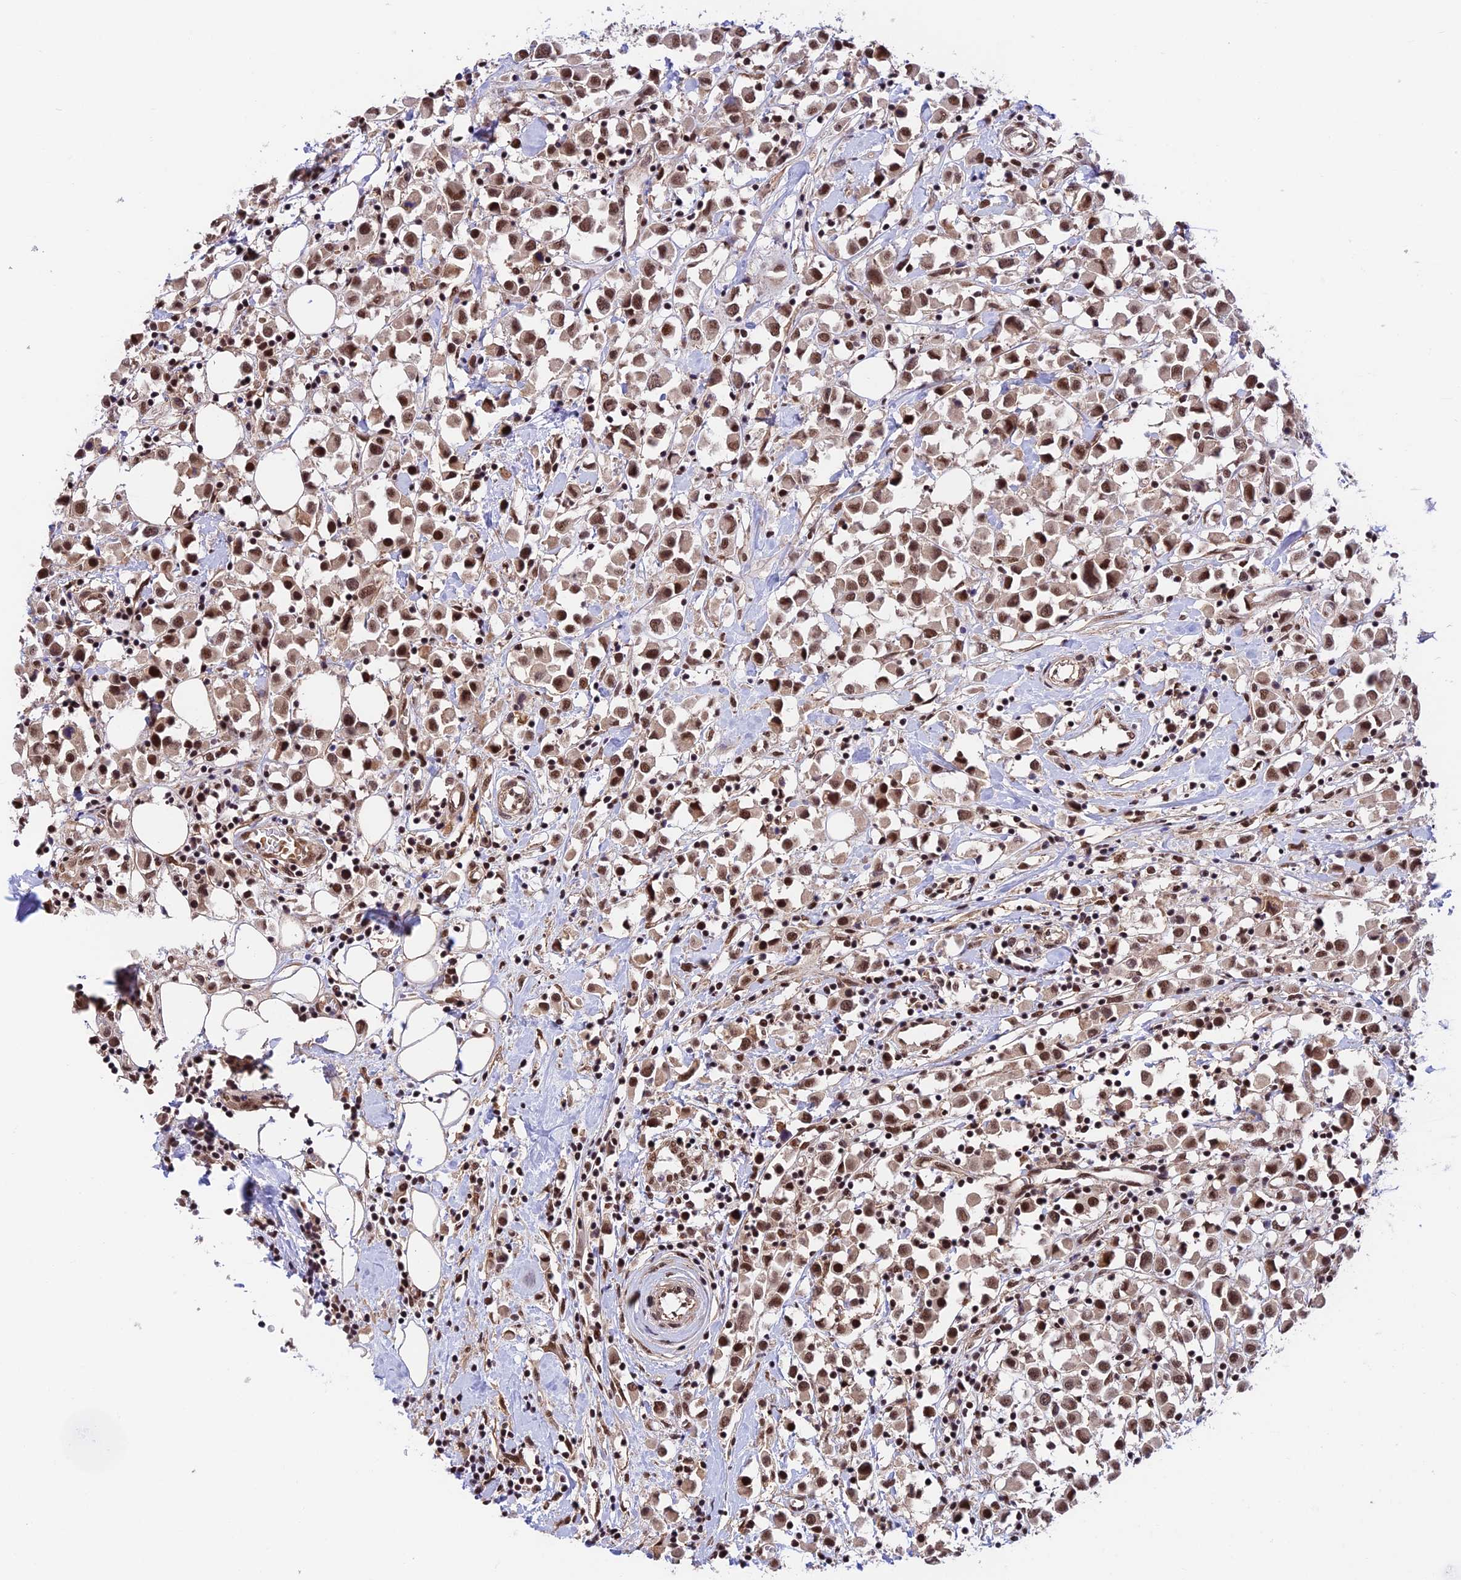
{"staining": {"intensity": "moderate", "quantity": ">75%", "location": "nuclear"}, "tissue": "breast cancer", "cell_type": "Tumor cells", "image_type": "cancer", "snomed": [{"axis": "morphology", "description": "Duct carcinoma"}, {"axis": "topography", "description": "Breast"}], "caption": "Immunohistochemical staining of human breast intraductal carcinoma reveals medium levels of moderate nuclear expression in about >75% of tumor cells.", "gene": "RBM42", "patient": {"sex": "female", "age": 61}}